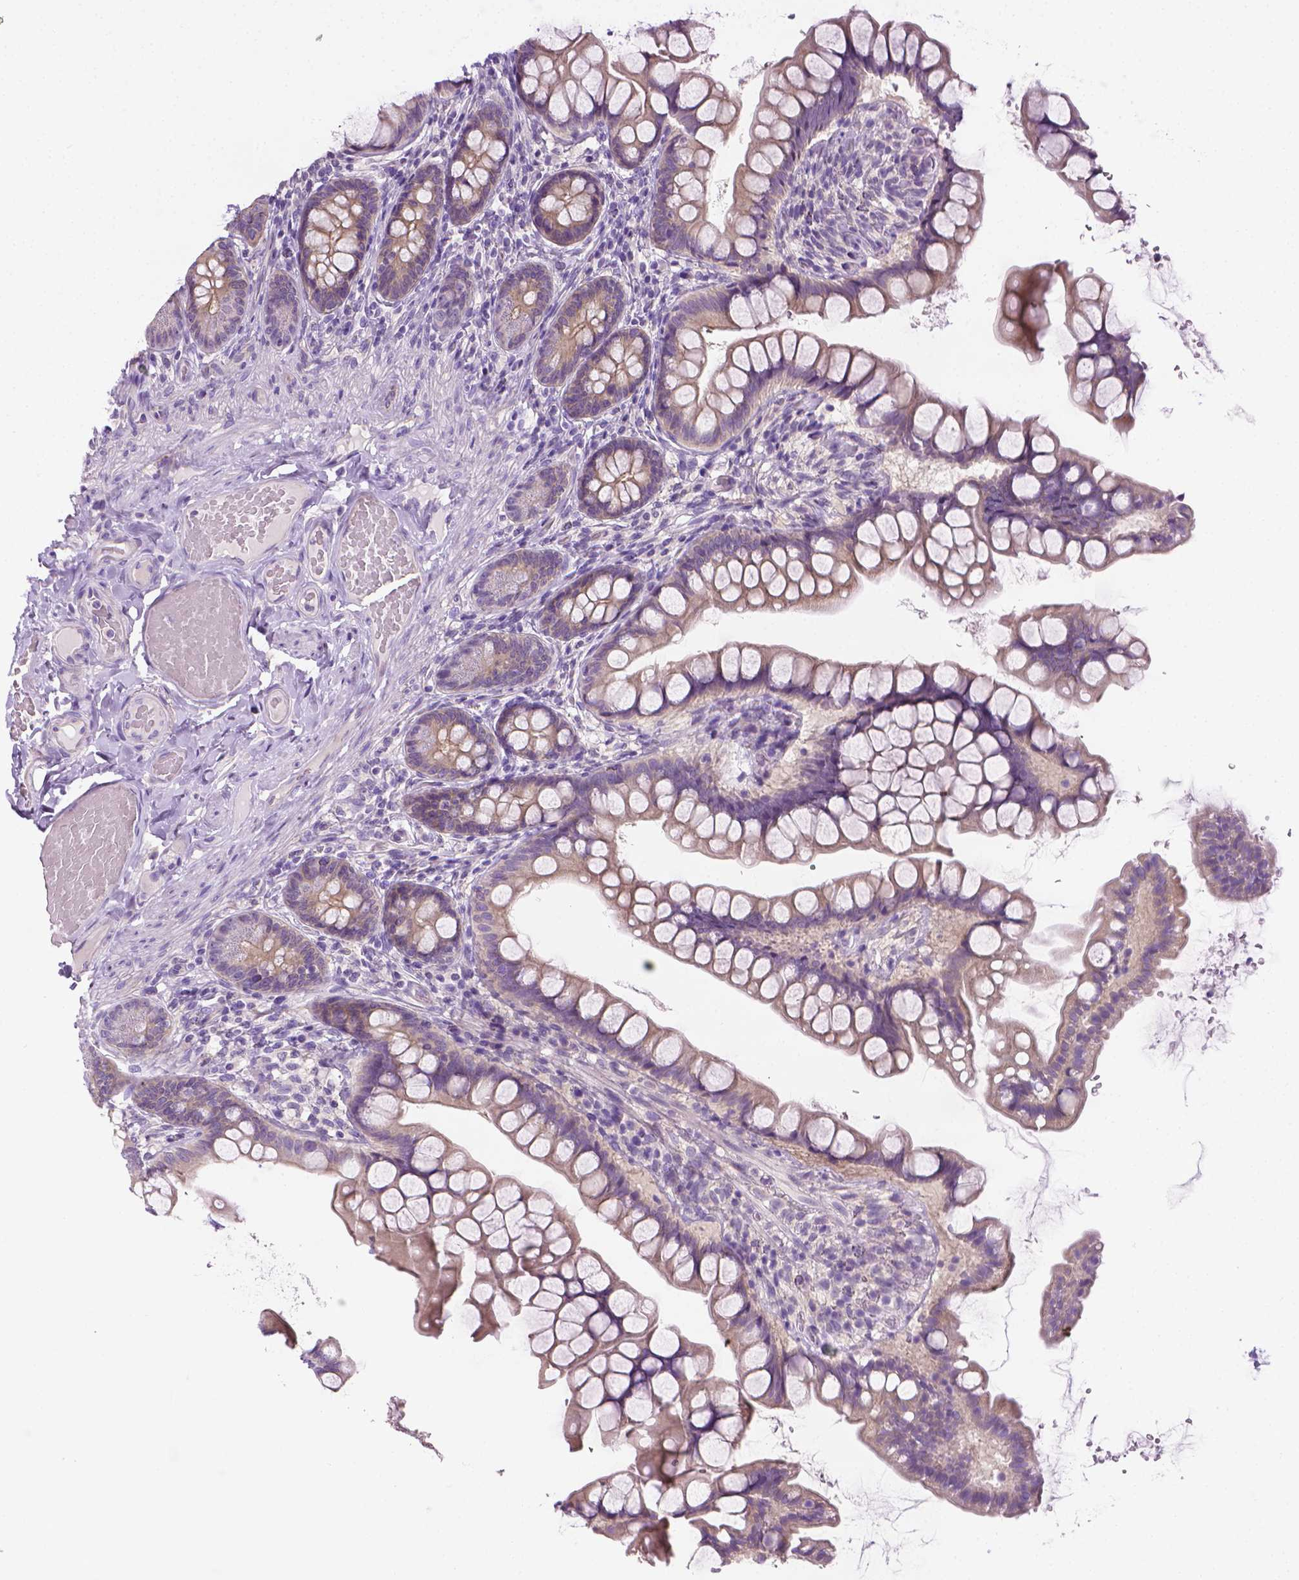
{"staining": {"intensity": "weak", "quantity": "25%-75%", "location": "cytoplasmic/membranous"}, "tissue": "small intestine", "cell_type": "Glandular cells", "image_type": "normal", "snomed": [{"axis": "morphology", "description": "Normal tissue, NOS"}, {"axis": "topography", "description": "Small intestine"}], "caption": "Immunohistochemical staining of unremarkable human small intestine shows weak cytoplasmic/membranous protein expression in about 25%-75% of glandular cells. (DAB (3,3'-diaminobenzidine) = brown stain, brightfield microscopy at high magnification).", "gene": "MCOLN3", "patient": {"sex": "male", "age": 70}}